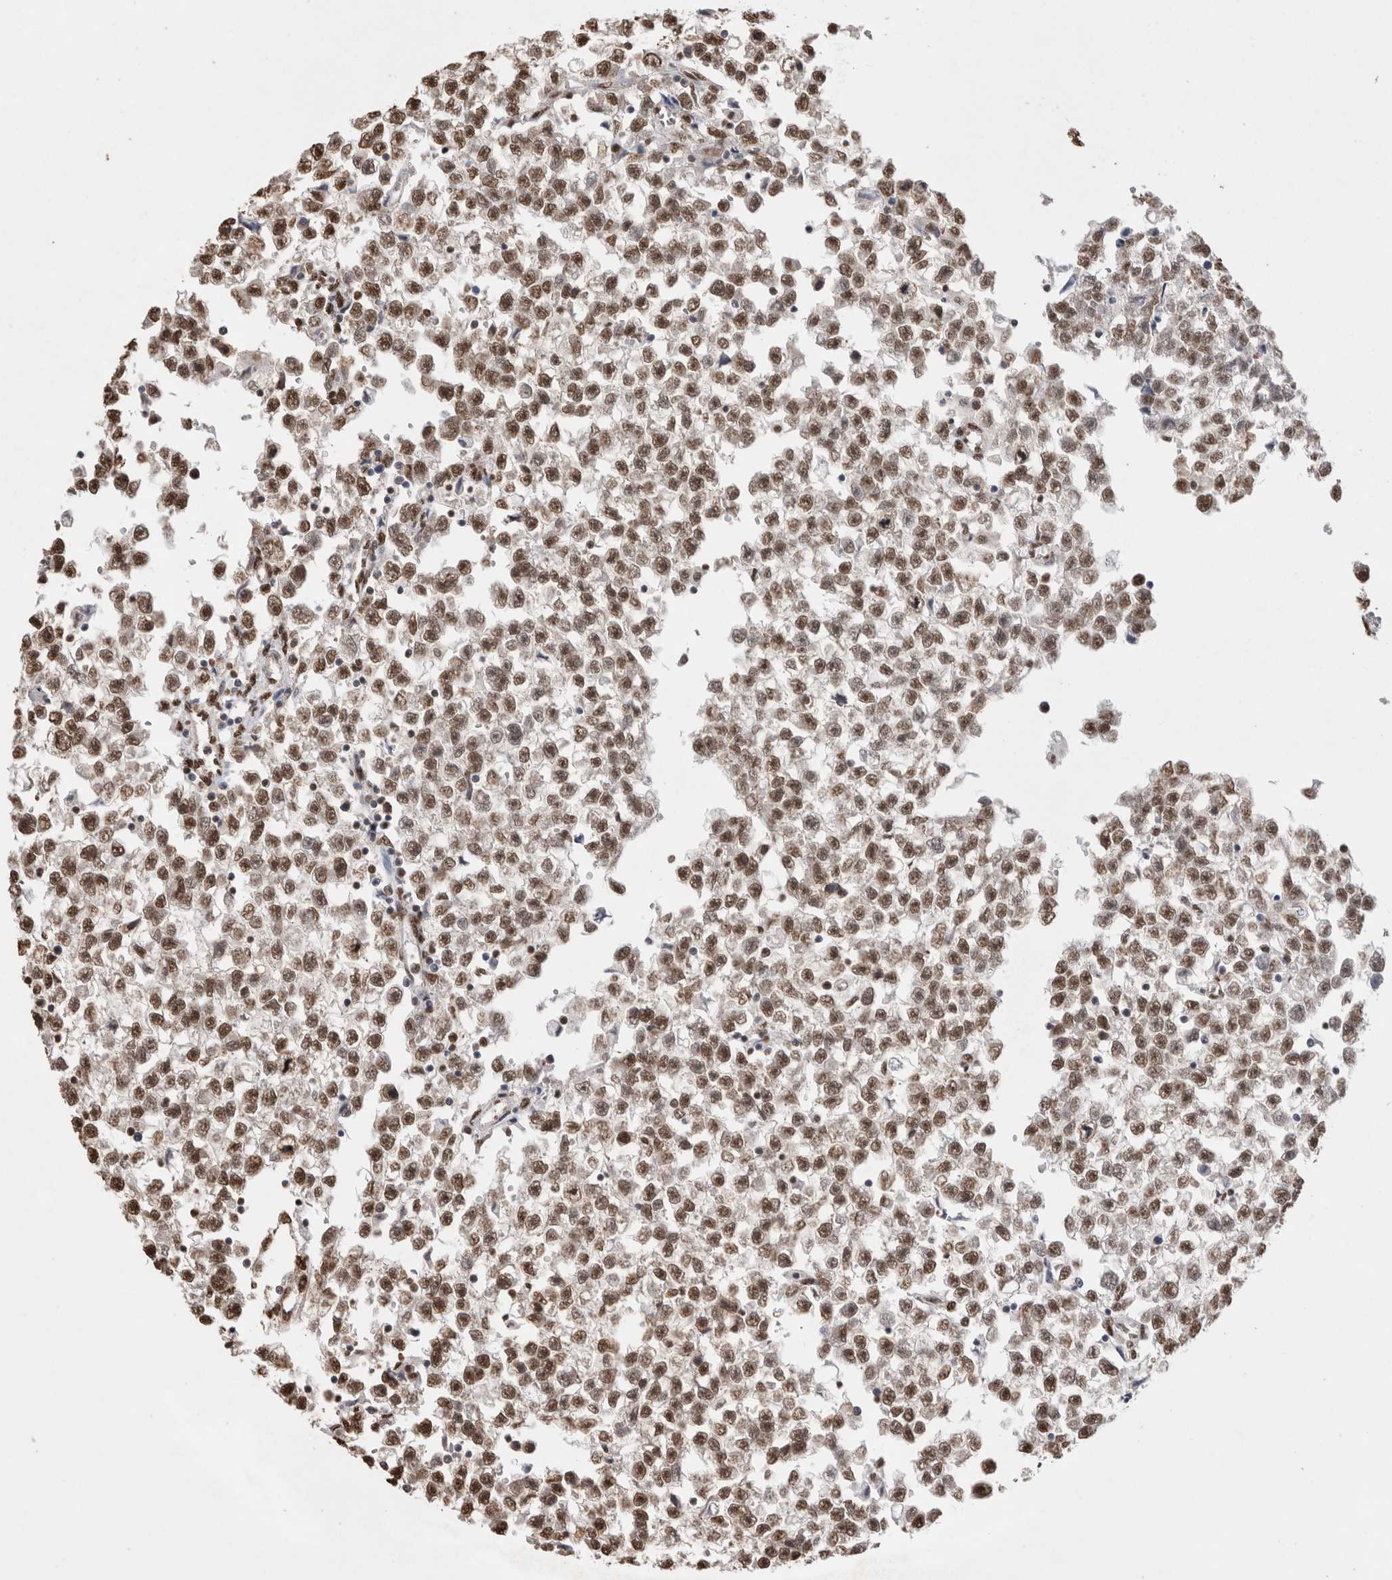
{"staining": {"intensity": "moderate", "quantity": ">75%", "location": "nuclear"}, "tissue": "testis cancer", "cell_type": "Tumor cells", "image_type": "cancer", "snomed": [{"axis": "morphology", "description": "Seminoma, NOS"}, {"axis": "morphology", "description": "Carcinoma, Embryonal, NOS"}, {"axis": "topography", "description": "Testis"}], "caption": "Tumor cells reveal moderate nuclear positivity in approximately >75% of cells in testis seminoma.", "gene": "NTHL1", "patient": {"sex": "male", "age": 51}}